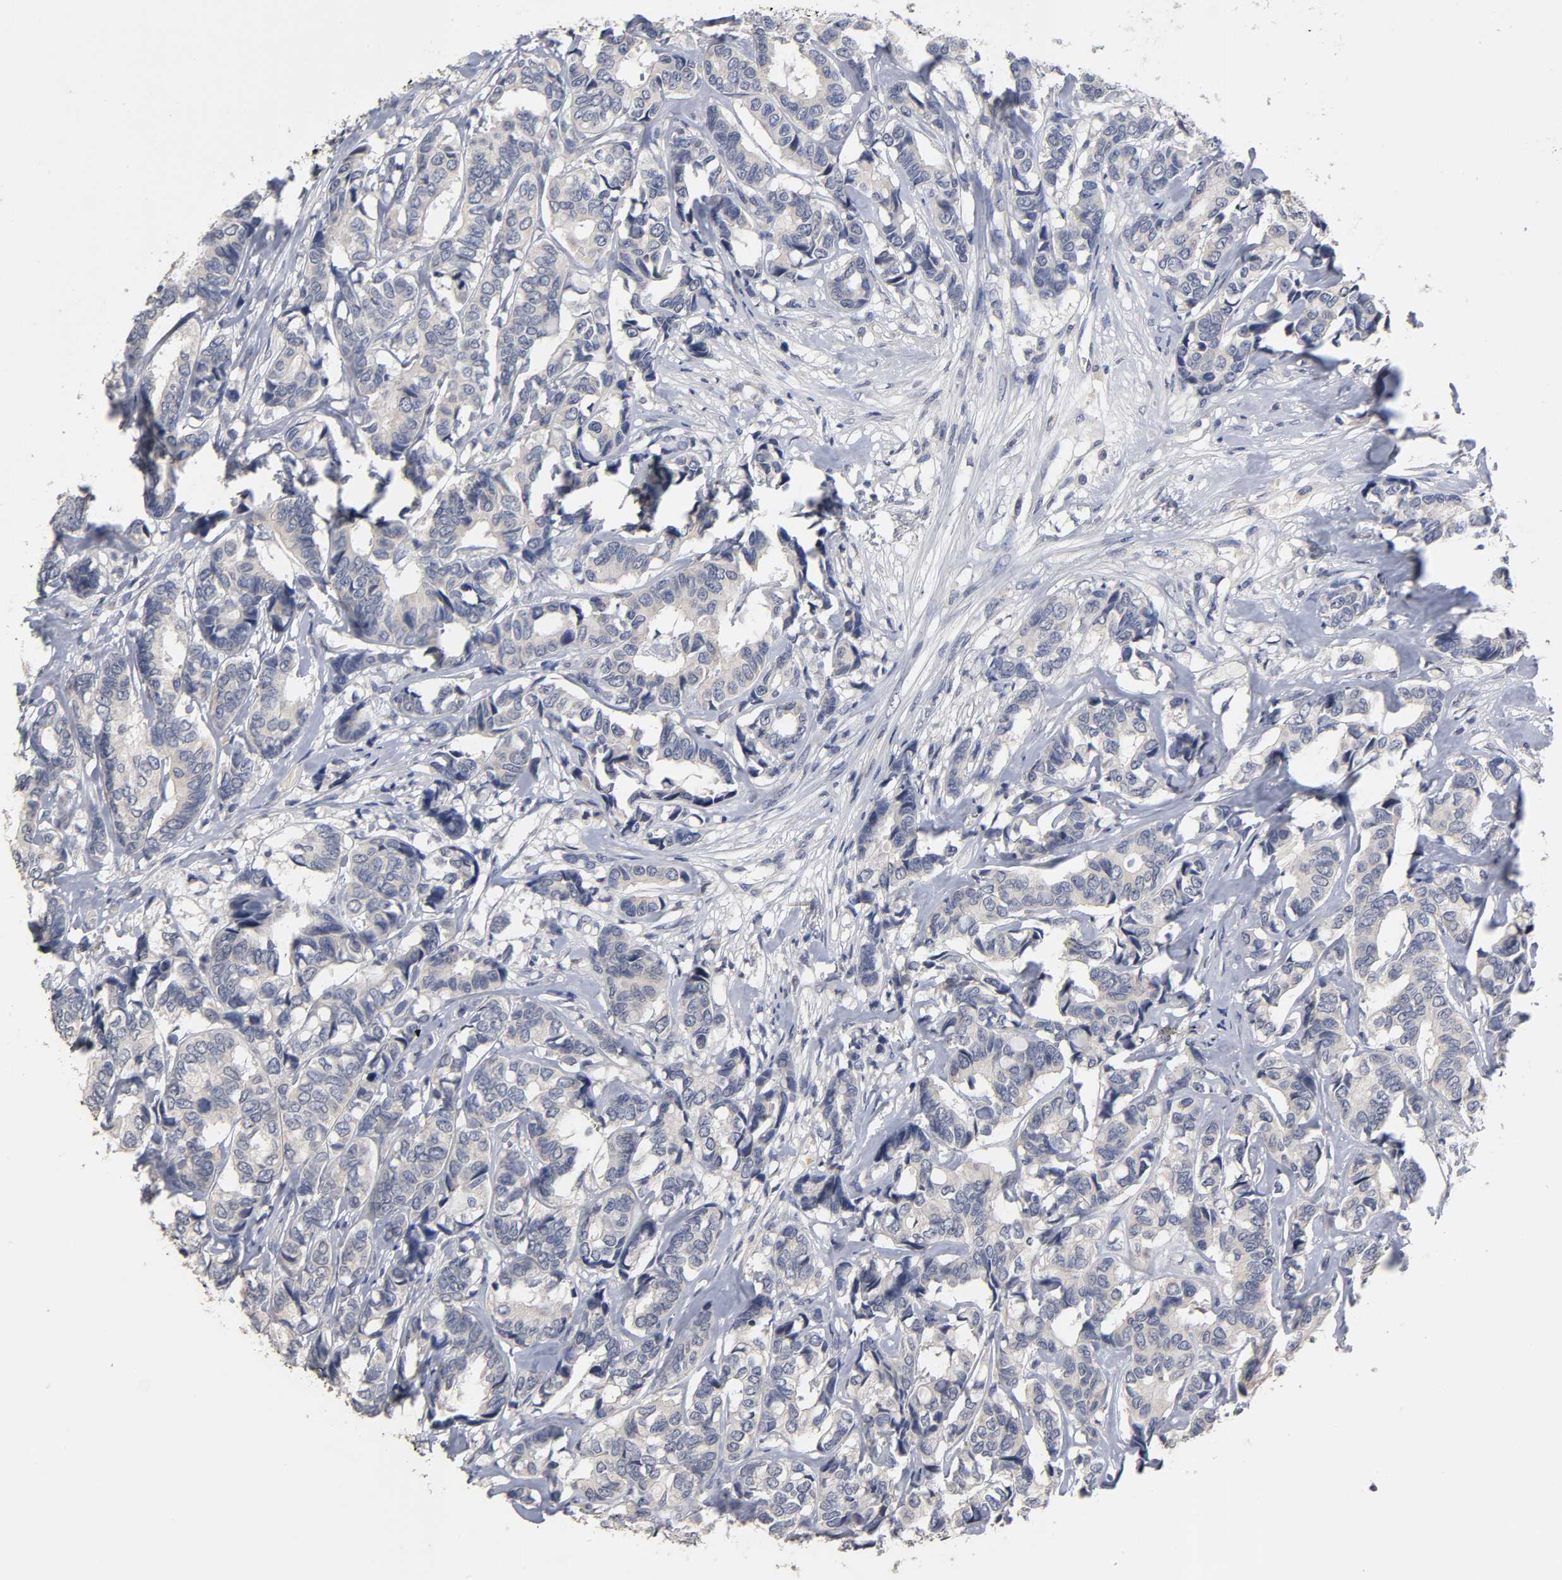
{"staining": {"intensity": "negative", "quantity": "none", "location": "none"}, "tissue": "breast cancer", "cell_type": "Tumor cells", "image_type": "cancer", "snomed": [{"axis": "morphology", "description": "Duct carcinoma"}, {"axis": "topography", "description": "Breast"}], "caption": "A photomicrograph of breast cancer stained for a protein shows no brown staining in tumor cells. The staining is performed using DAB (3,3'-diaminobenzidine) brown chromogen with nuclei counter-stained in using hematoxylin.", "gene": "OVOL1", "patient": {"sex": "female", "age": 87}}